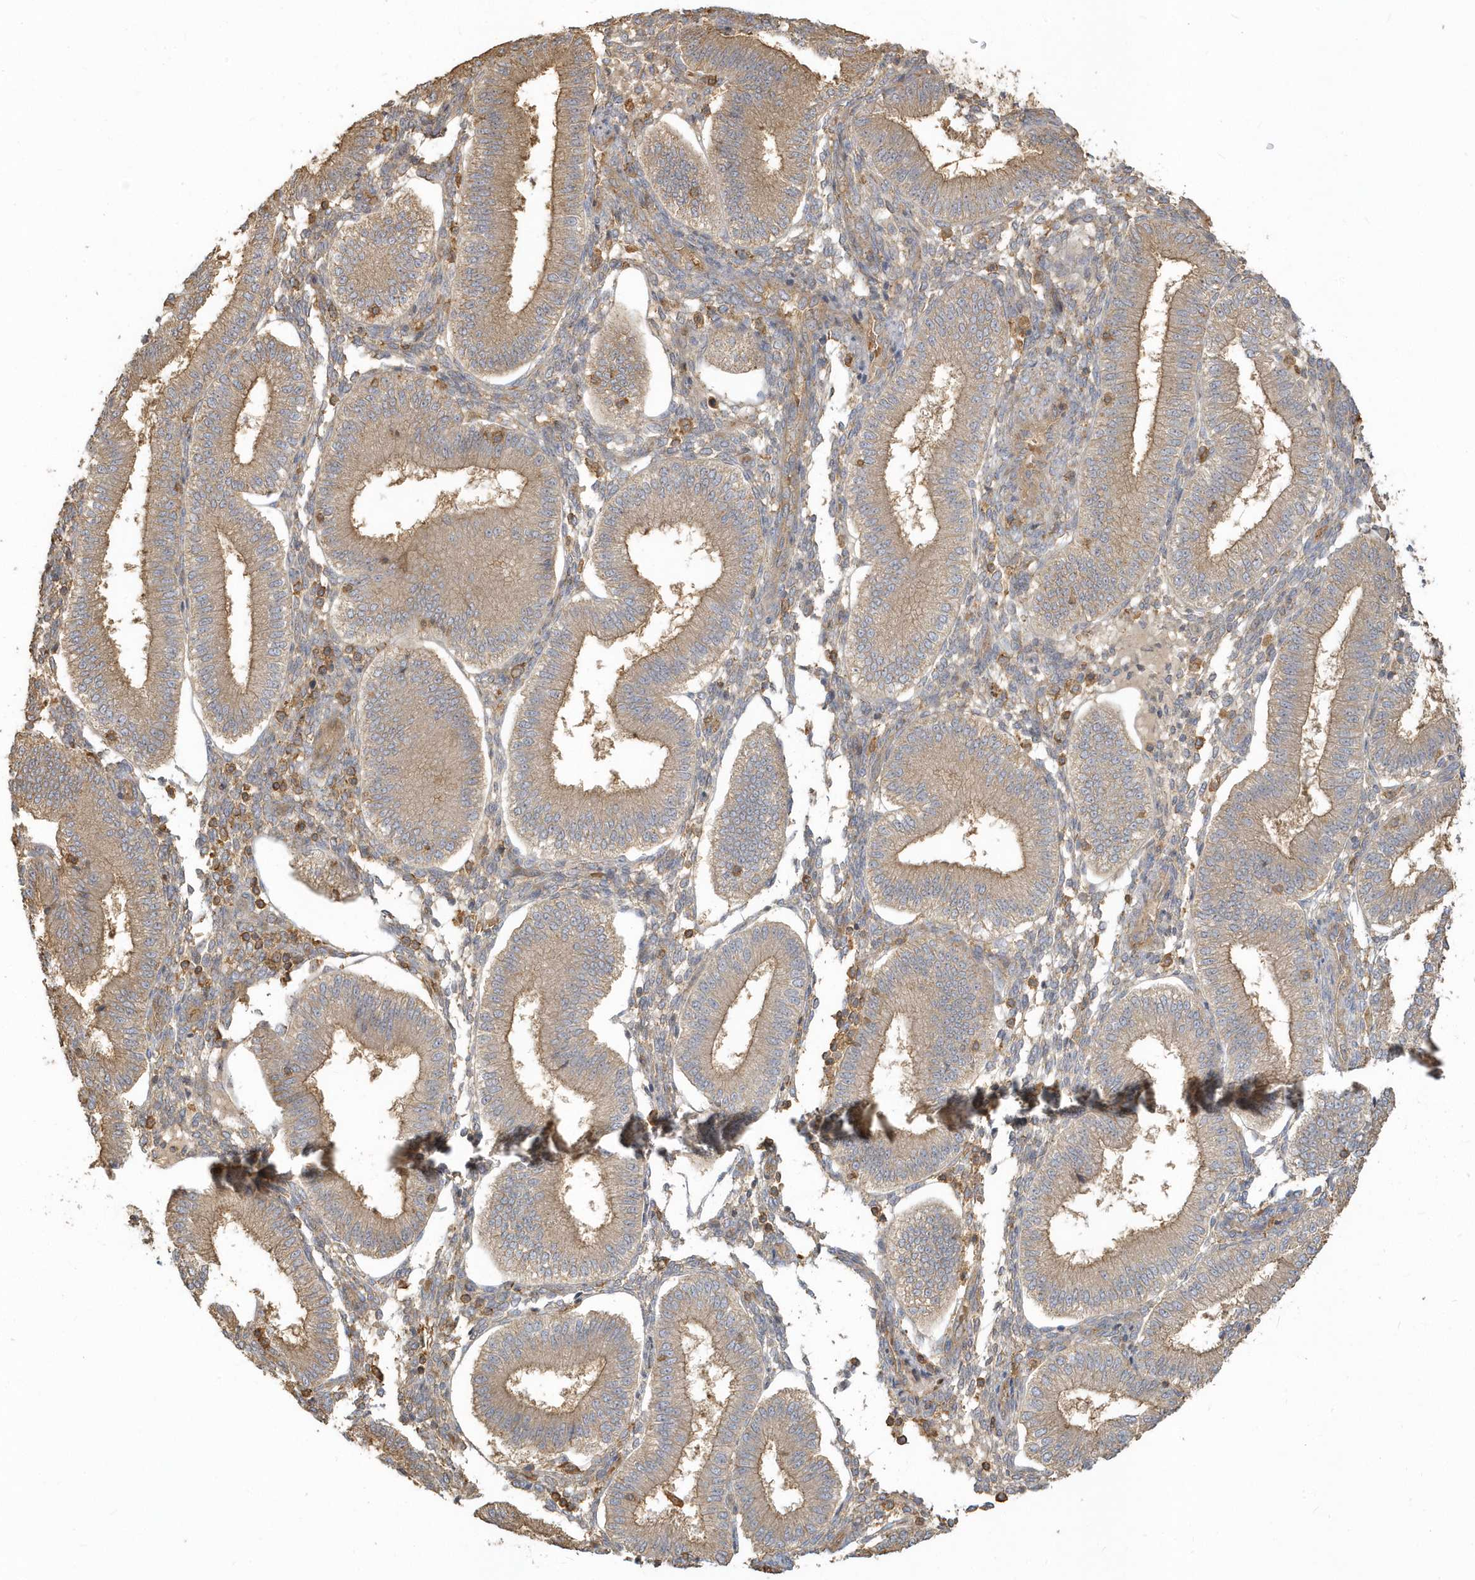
{"staining": {"intensity": "weak", "quantity": ">75%", "location": "cytoplasmic/membranous"}, "tissue": "endometrium", "cell_type": "Cells in endometrial stroma", "image_type": "normal", "snomed": [{"axis": "morphology", "description": "Normal tissue, NOS"}, {"axis": "topography", "description": "Endometrium"}], "caption": "An immunohistochemistry photomicrograph of benign tissue is shown. Protein staining in brown highlights weak cytoplasmic/membranous positivity in endometrium within cells in endometrial stroma.", "gene": "ZBTB8A", "patient": {"sex": "female", "age": 39}}